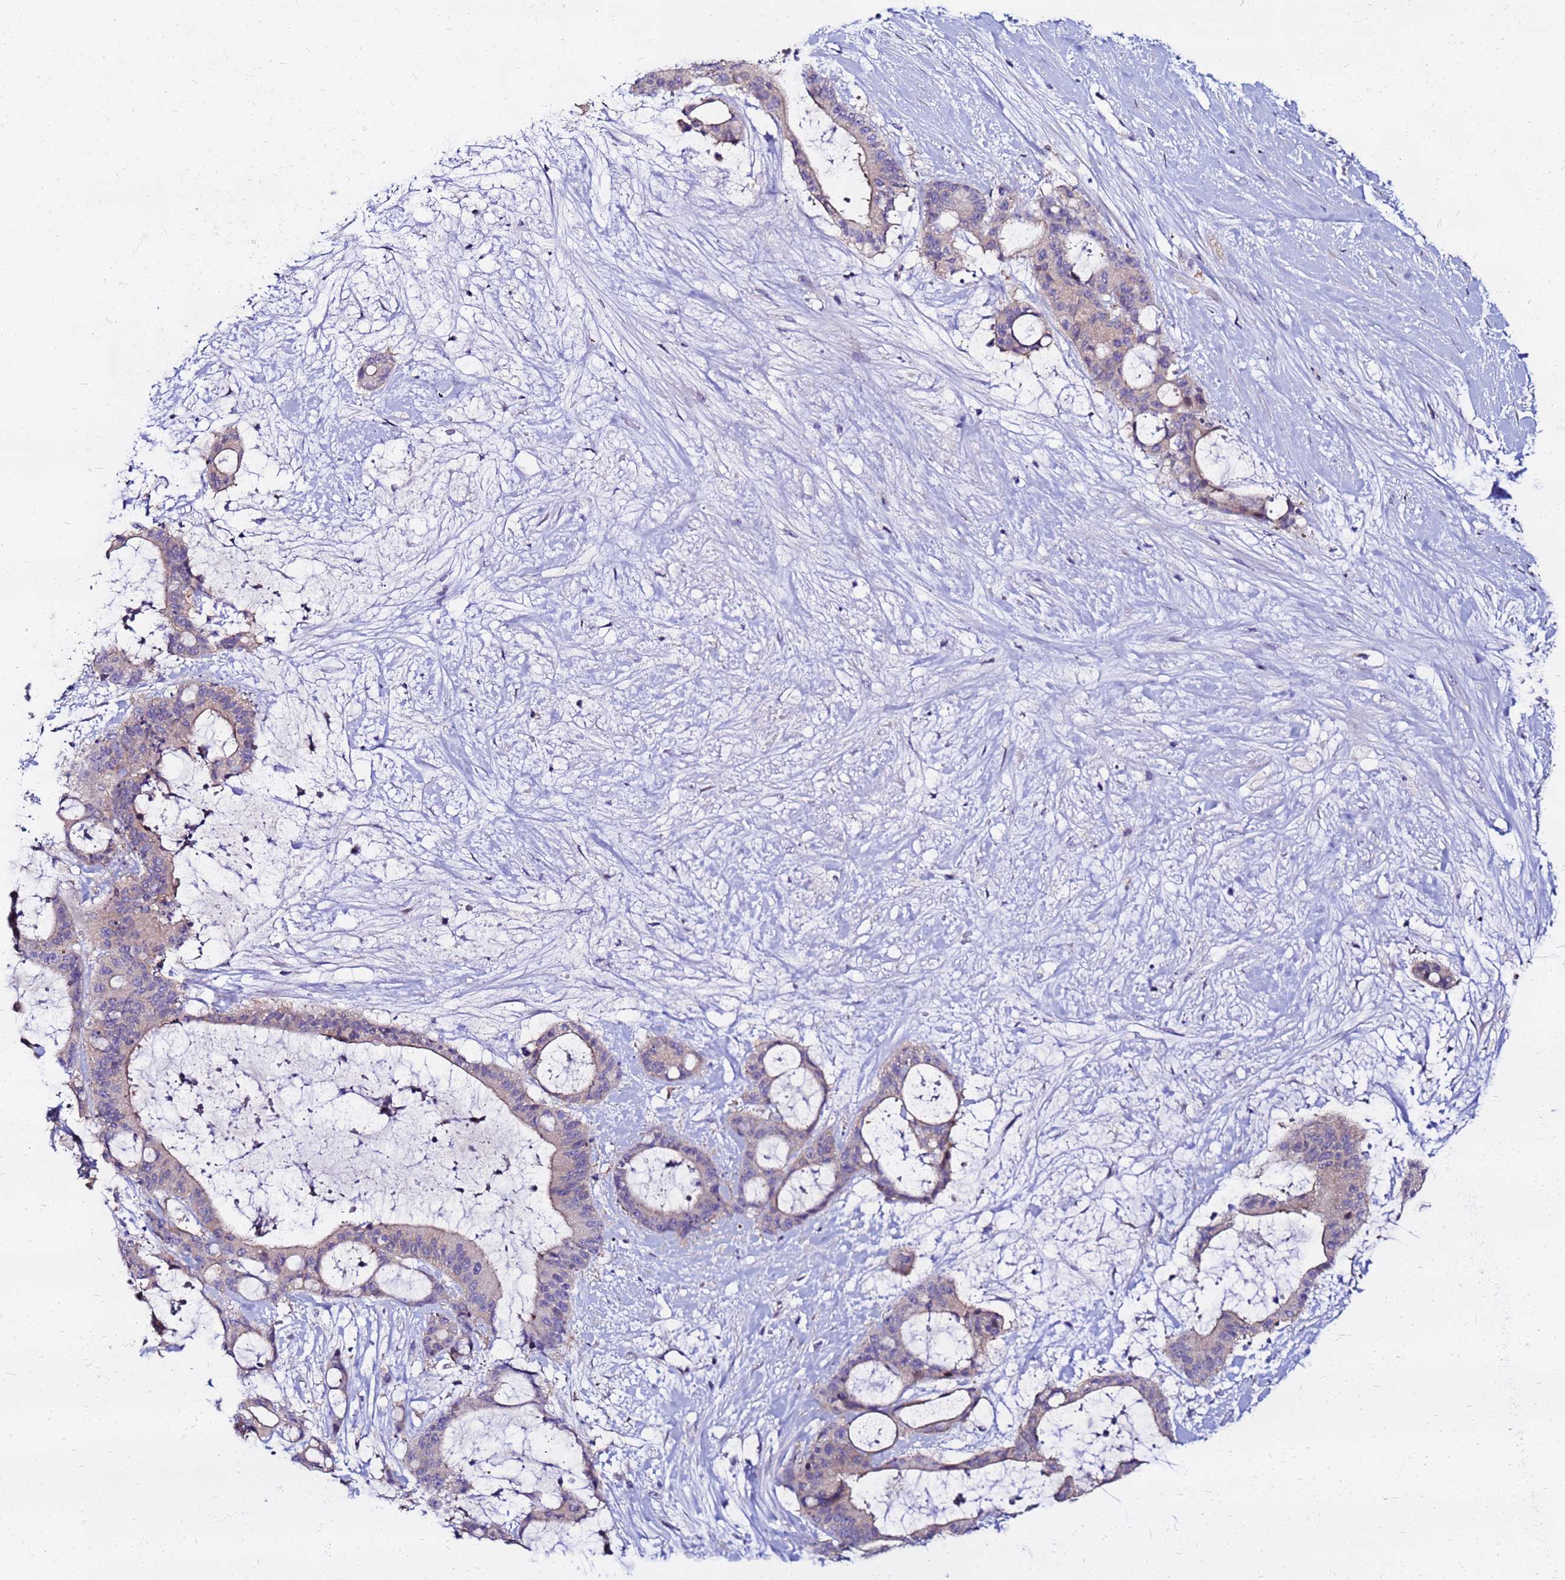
{"staining": {"intensity": "weak", "quantity": "<25%", "location": "cytoplasmic/membranous"}, "tissue": "liver cancer", "cell_type": "Tumor cells", "image_type": "cancer", "snomed": [{"axis": "morphology", "description": "Normal tissue, NOS"}, {"axis": "morphology", "description": "Cholangiocarcinoma"}, {"axis": "topography", "description": "Liver"}, {"axis": "topography", "description": "Peripheral nerve tissue"}], "caption": "Tumor cells are negative for protein expression in human liver cholangiocarcinoma.", "gene": "ARHGEF5", "patient": {"sex": "female", "age": 73}}